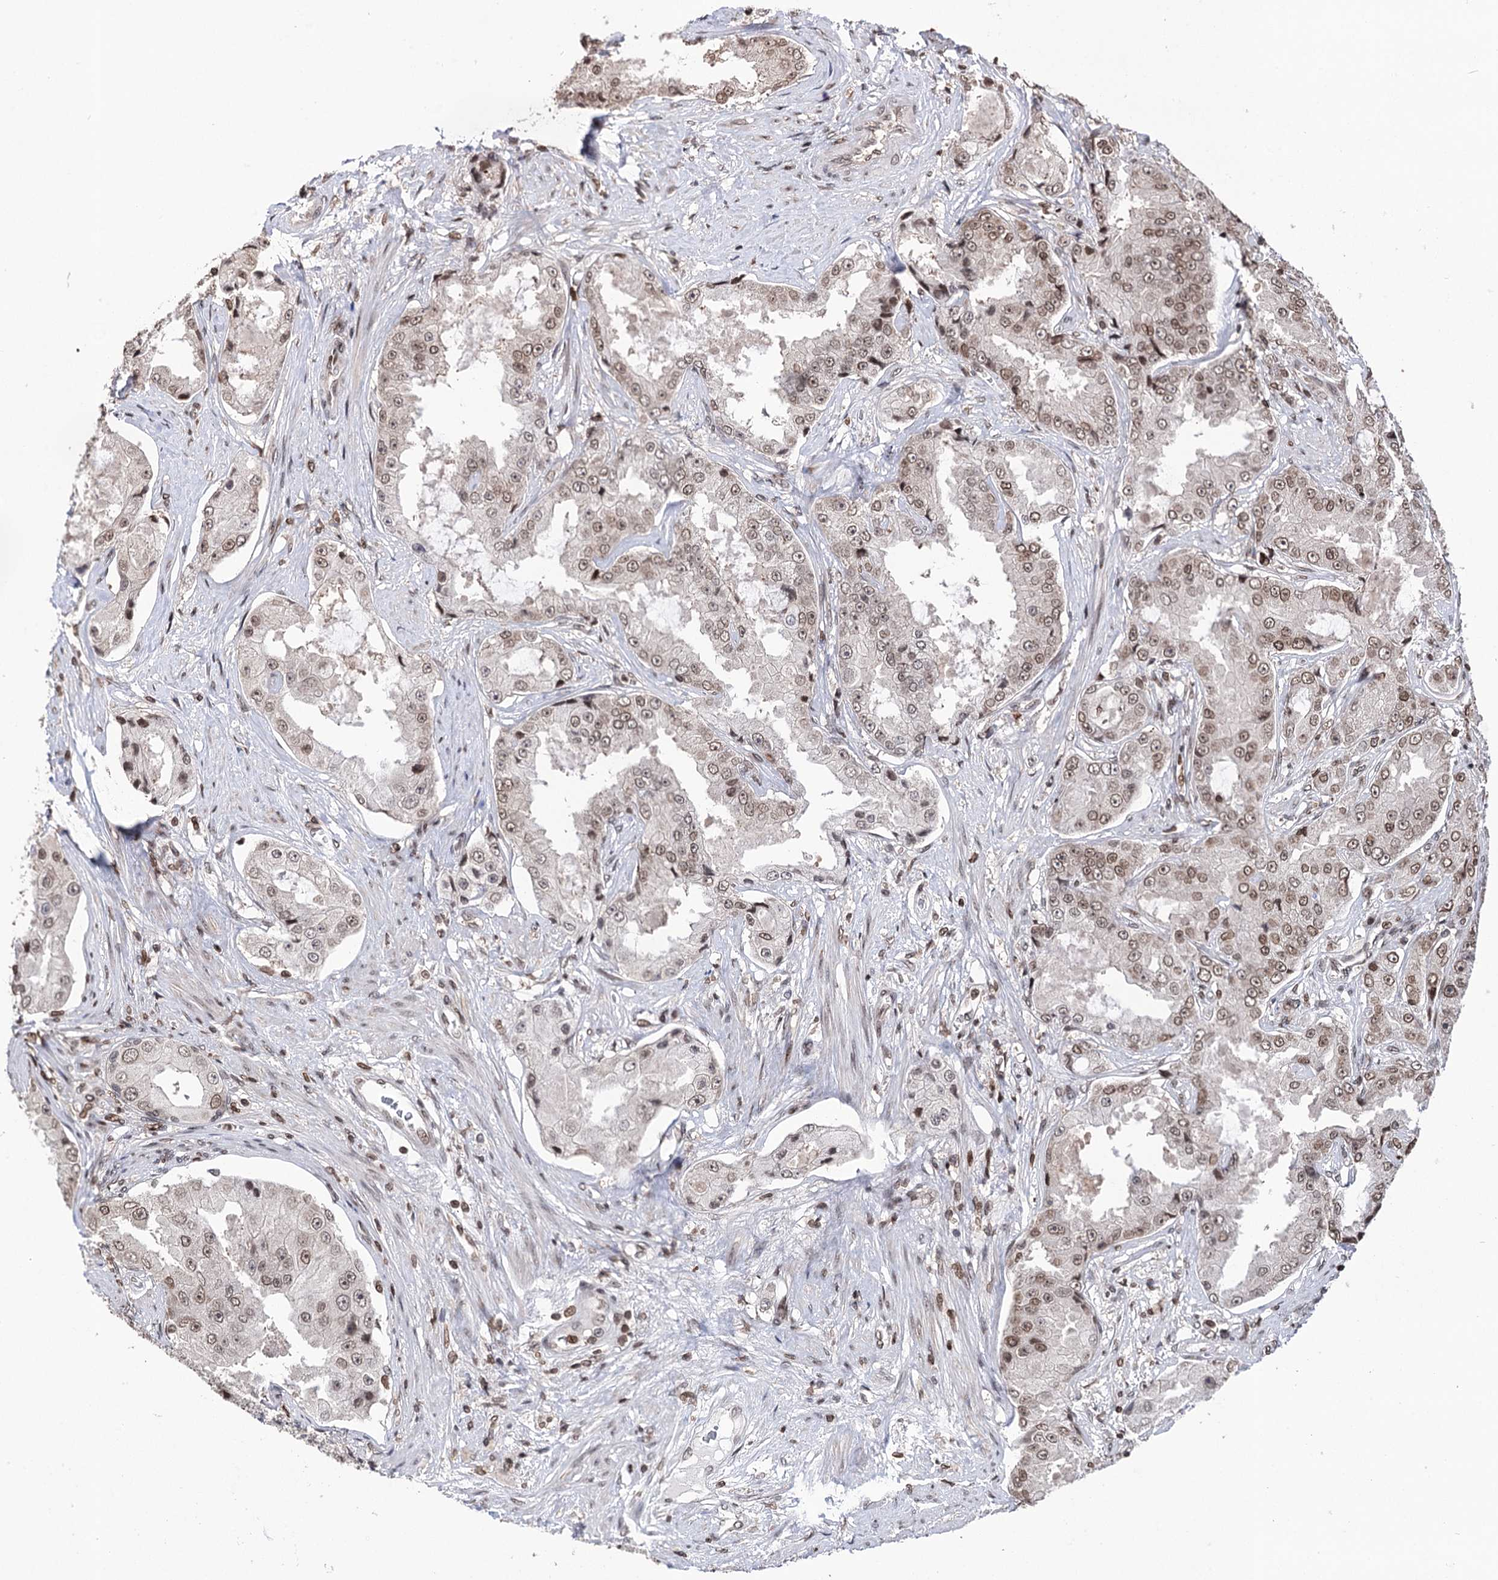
{"staining": {"intensity": "weak", "quantity": ">75%", "location": "nuclear"}, "tissue": "prostate cancer", "cell_type": "Tumor cells", "image_type": "cancer", "snomed": [{"axis": "morphology", "description": "Adenocarcinoma, High grade"}, {"axis": "topography", "description": "Prostate"}], "caption": "Immunohistochemical staining of human prostate high-grade adenocarcinoma shows low levels of weak nuclear staining in about >75% of tumor cells. (brown staining indicates protein expression, while blue staining denotes nuclei).", "gene": "CCDC77", "patient": {"sex": "male", "age": 73}}